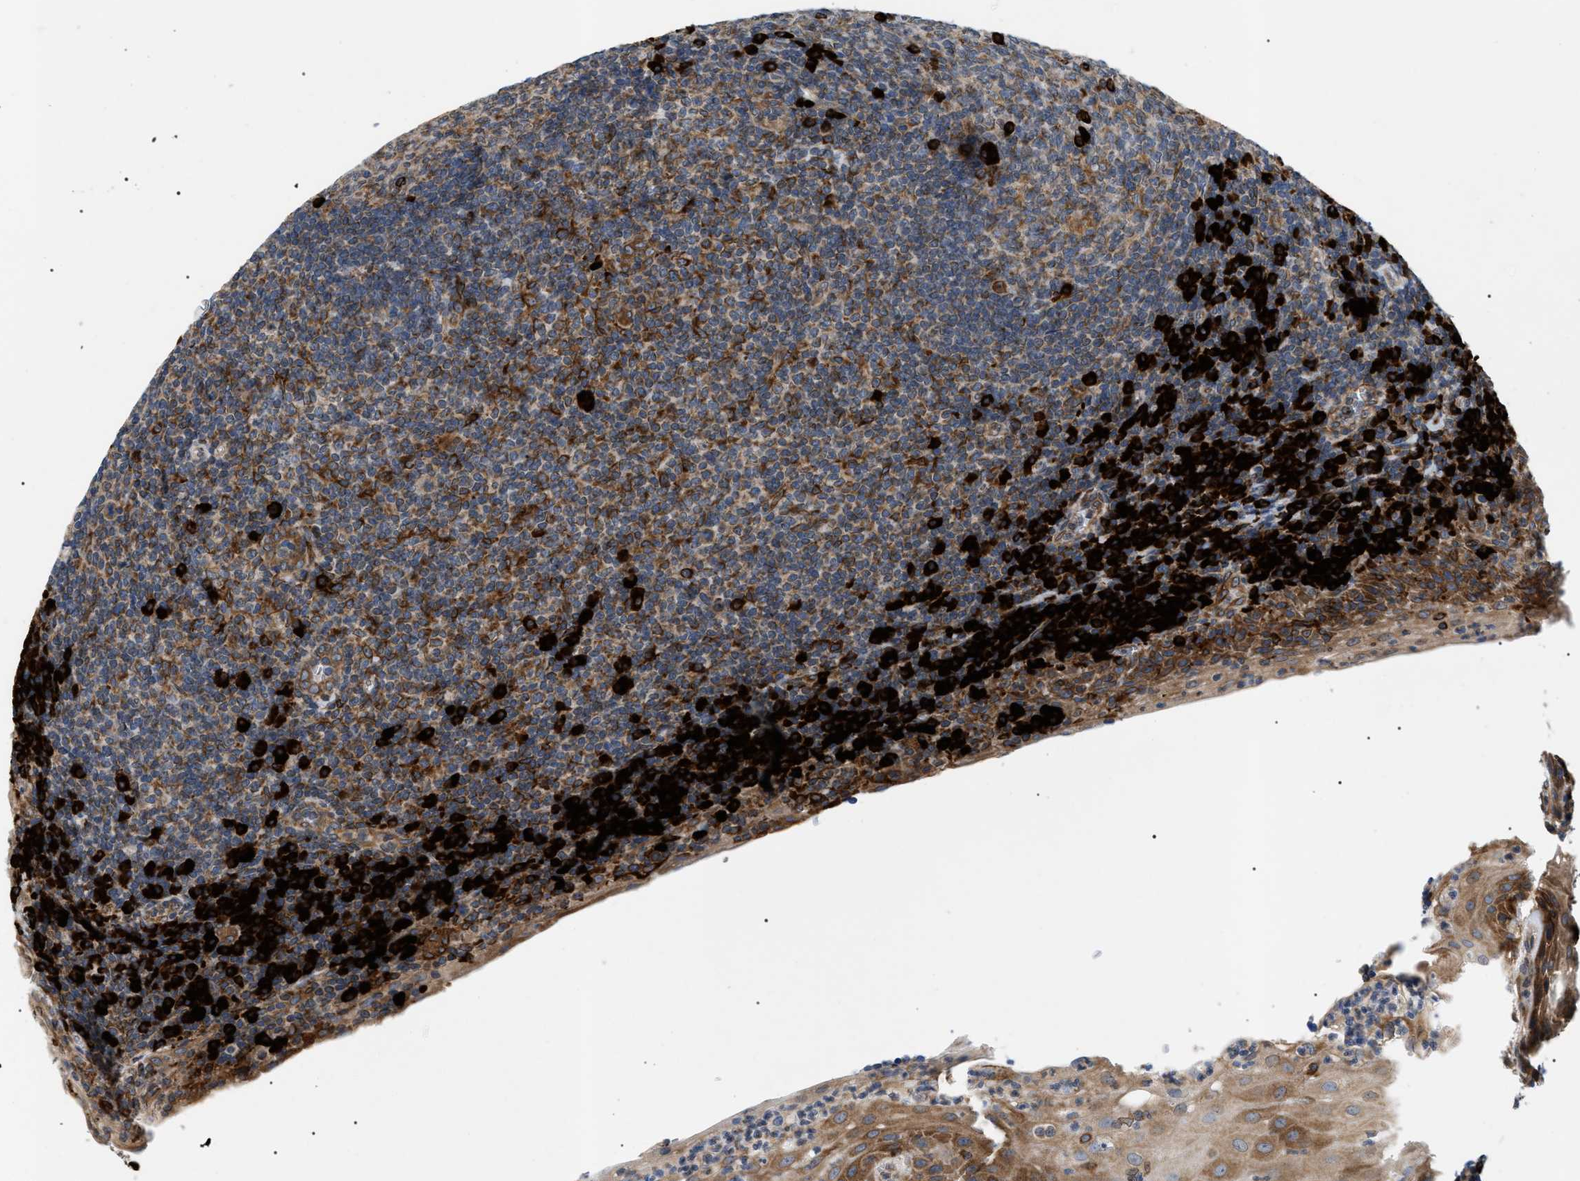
{"staining": {"intensity": "strong", "quantity": "<25%", "location": "cytoplasmic/membranous"}, "tissue": "tonsil", "cell_type": "Germinal center cells", "image_type": "normal", "snomed": [{"axis": "morphology", "description": "Normal tissue, NOS"}, {"axis": "topography", "description": "Tonsil"}], "caption": "DAB immunohistochemical staining of unremarkable tonsil shows strong cytoplasmic/membranous protein expression in approximately <25% of germinal center cells.", "gene": "DERL1", "patient": {"sex": "male", "age": 37}}